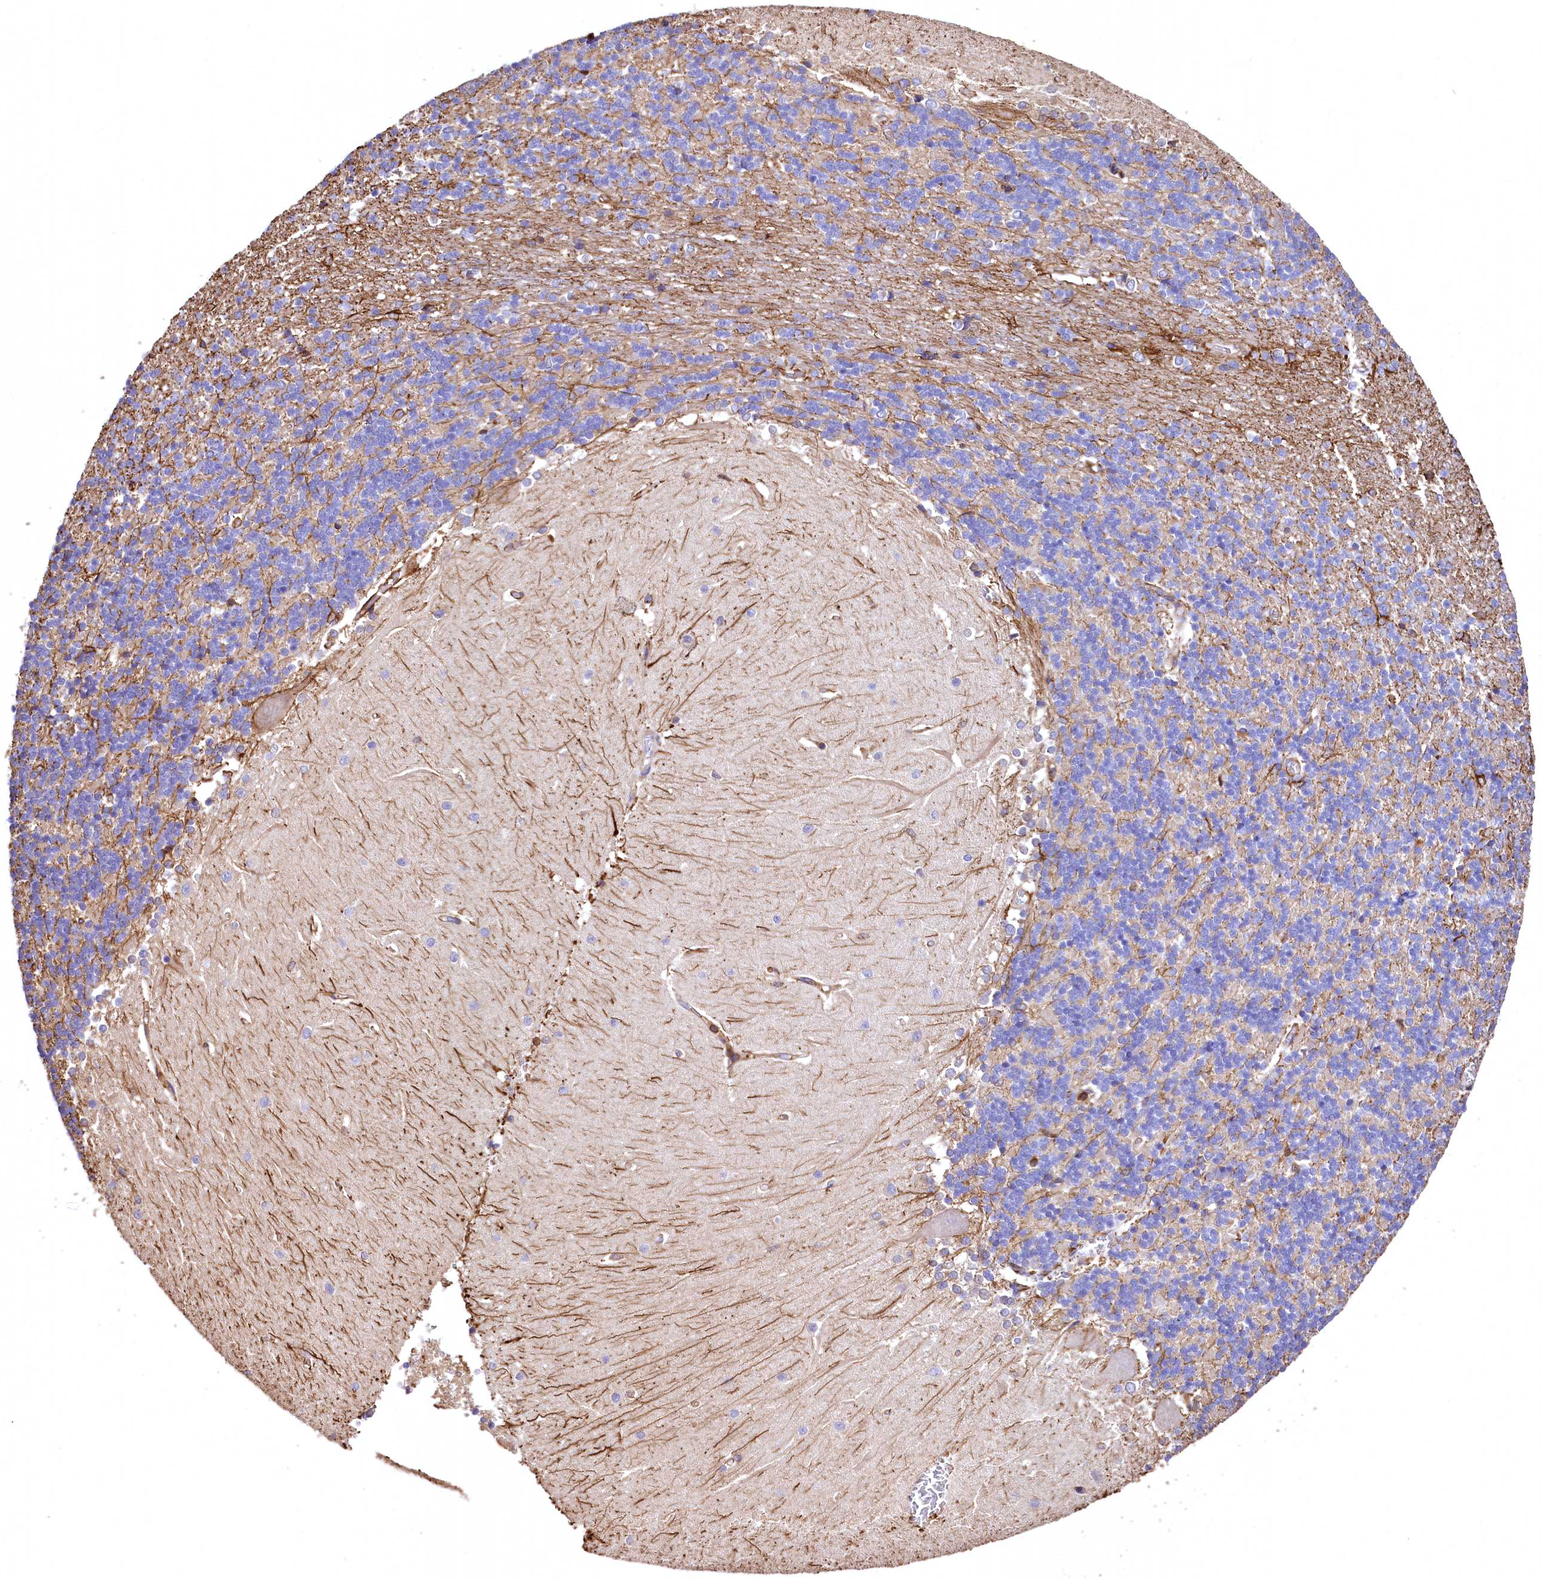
{"staining": {"intensity": "negative", "quantity": "none", "location": "none"}, "tissue": "cerebellum", "cell_type": "Cells in granular layer", "image_type": "normal", "snomed": [{"axis": "morphology", "description": "Normal tissue, NOS"}, {"axis": "topography", "description": "Cerebellum"}], "caption": "Immunohistochemistry photomicrograph of unremarkable cerebellum: human cerebellum stained with DAB (3,3'-diaminobenzidine) demonstrates no significant protein staining in cells in granular layer. (Brightfield microscopy of DAB IHC at high magnification).", "gene": "RARS2", "patient": {"sex": "male", "age": 37}}